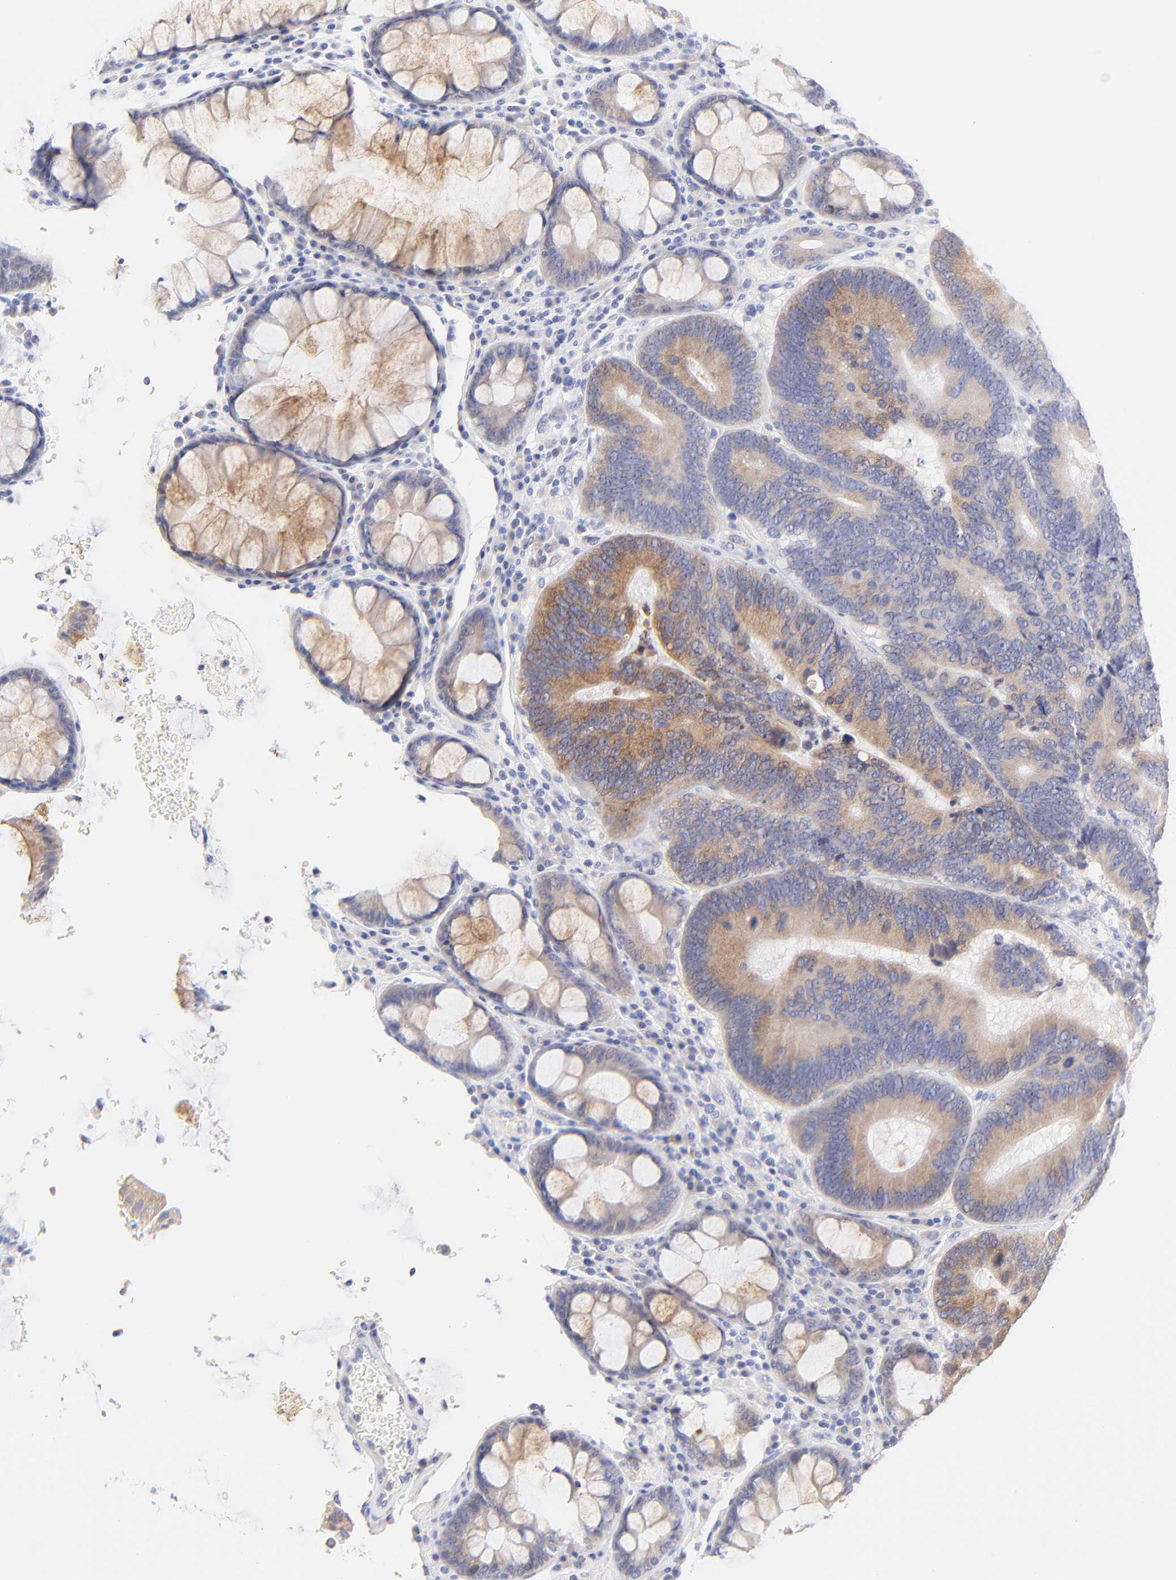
{"staining": {"intensity": "strong", "quantity": ">75%", "location": "cytoplasmic/membranous"}, "tissue": "colorectal cancer", "cell_type": "Tumor cells", "image_type": "cancer", "snomed": [{"axis": "morphology", "description": "Normal tissue, NOS"}, {"axis": "morphology", "description": "Adenocarcinoma, NOS"}, {"axis": "topography", "description": "Colon"}], "caption": "IHC of colorectal cancer (adenocarcinoma) demonstrates high levels of strong cytoplasmic/membranous expression in about >75% of tumor cells. (DAB = brown stain, brightfield microscopy at high magnification).", "gene": "EBP", "patient": {"sex": "female", "age": 78}}